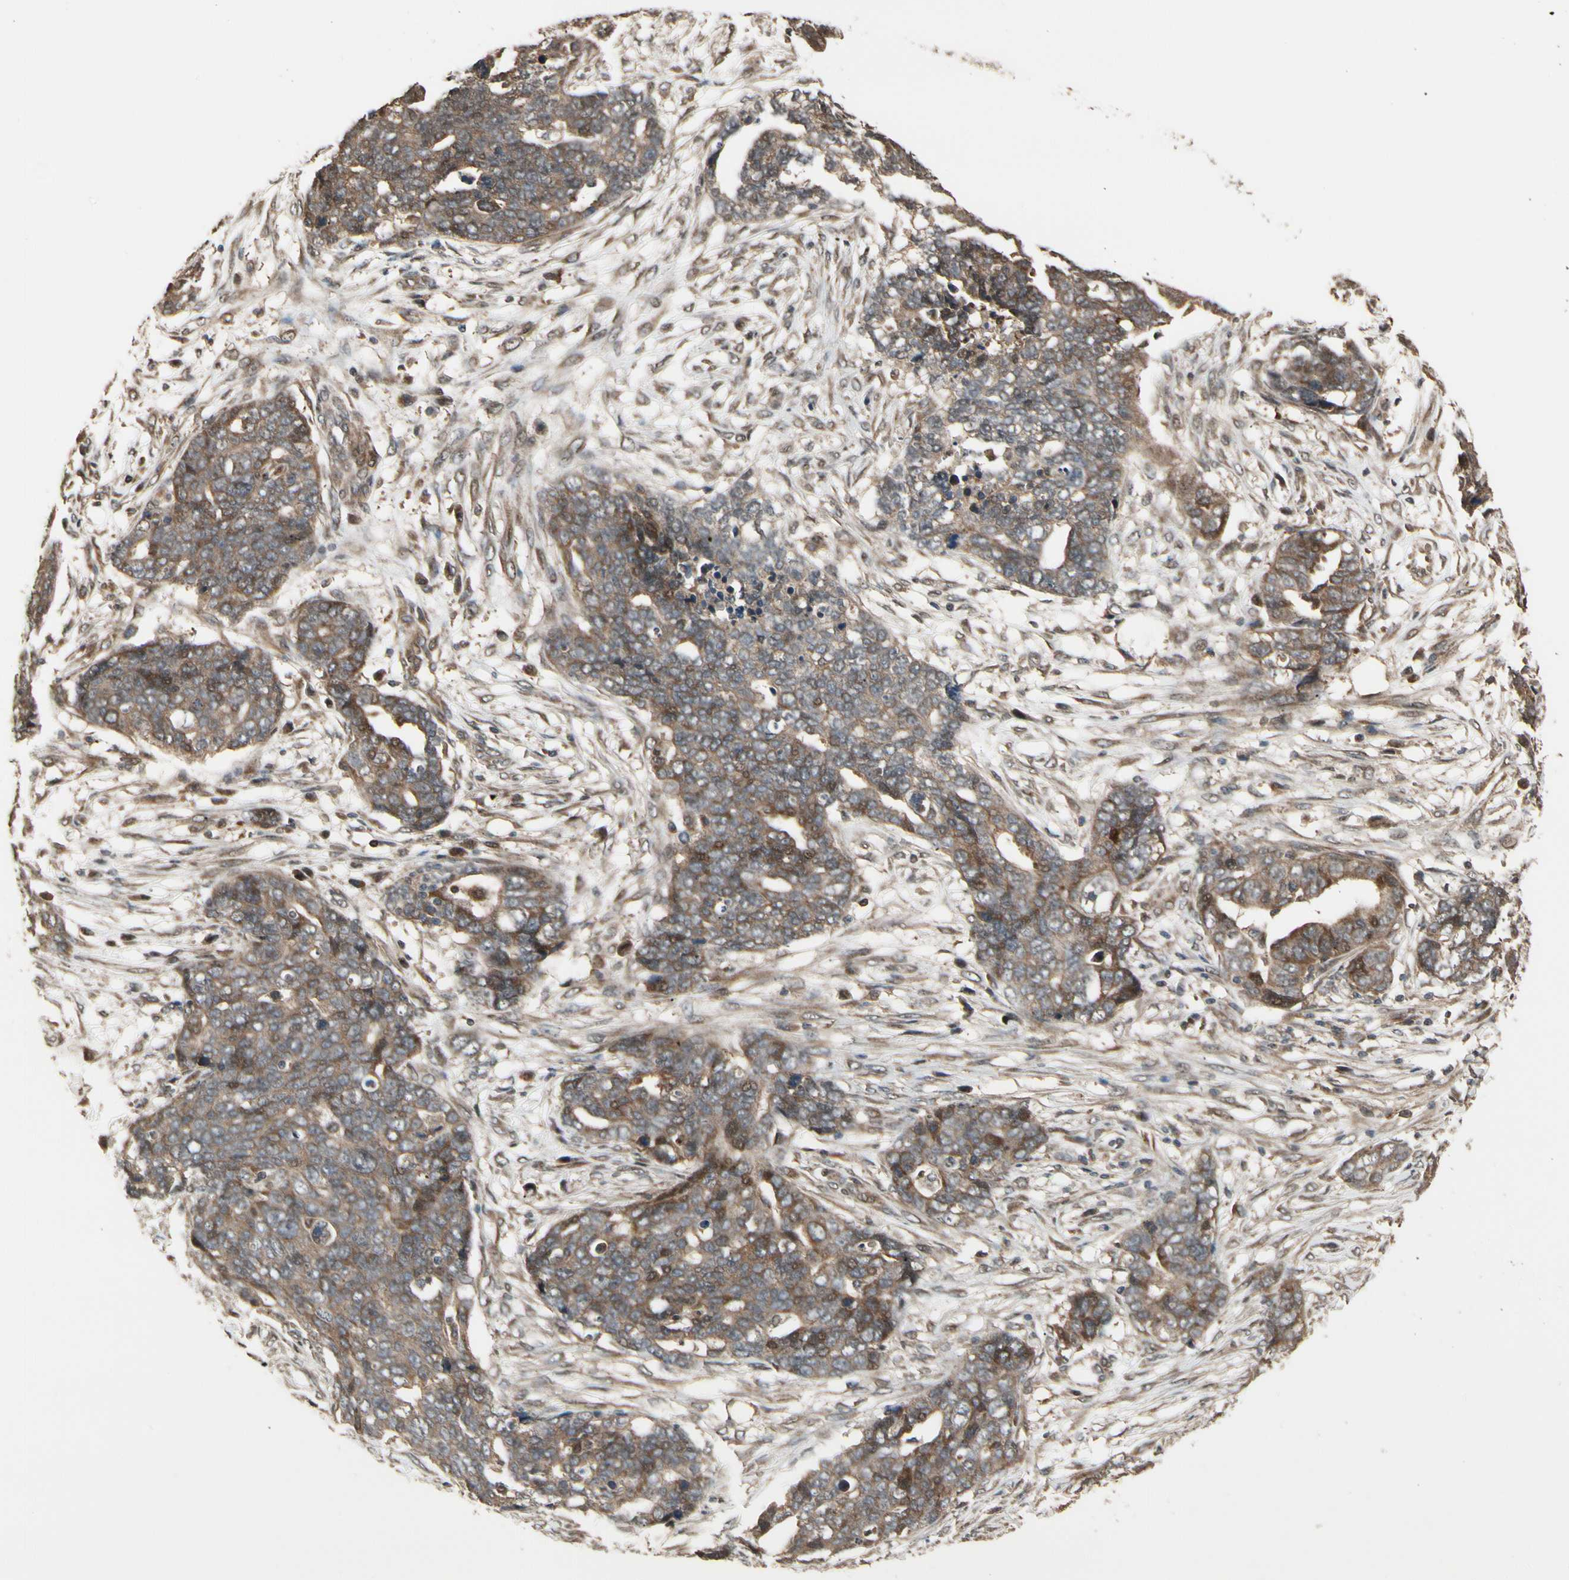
{"staining": {"intensity": "moderate", "quantity": "25%-75%", "location": "cytoplasmic/membranous"}, "tissue": "ovarian cancer", "cell_type": "Tumor cells", "image_type": "cancer", "snomed": [{"axis": "morphology", "description": "Normal tissue, NOS"}, {"axis": "morphology", "description": "Cystadenocarcinoma, serous, NOS"}, {"axis": "topography", "description": "Fallopian tube"}, {"axis": "topography", "description": "Ovary"}], "caption": "Ovarian serous cystadenocarcinoma was stained to show a protein in brown. There is medium levels of moderate cytoplasmic/membranous staining in about 25%-75% of tumor cells.", "gene": "CSF1R", "patient": {"sex": "female", "age": 56}}